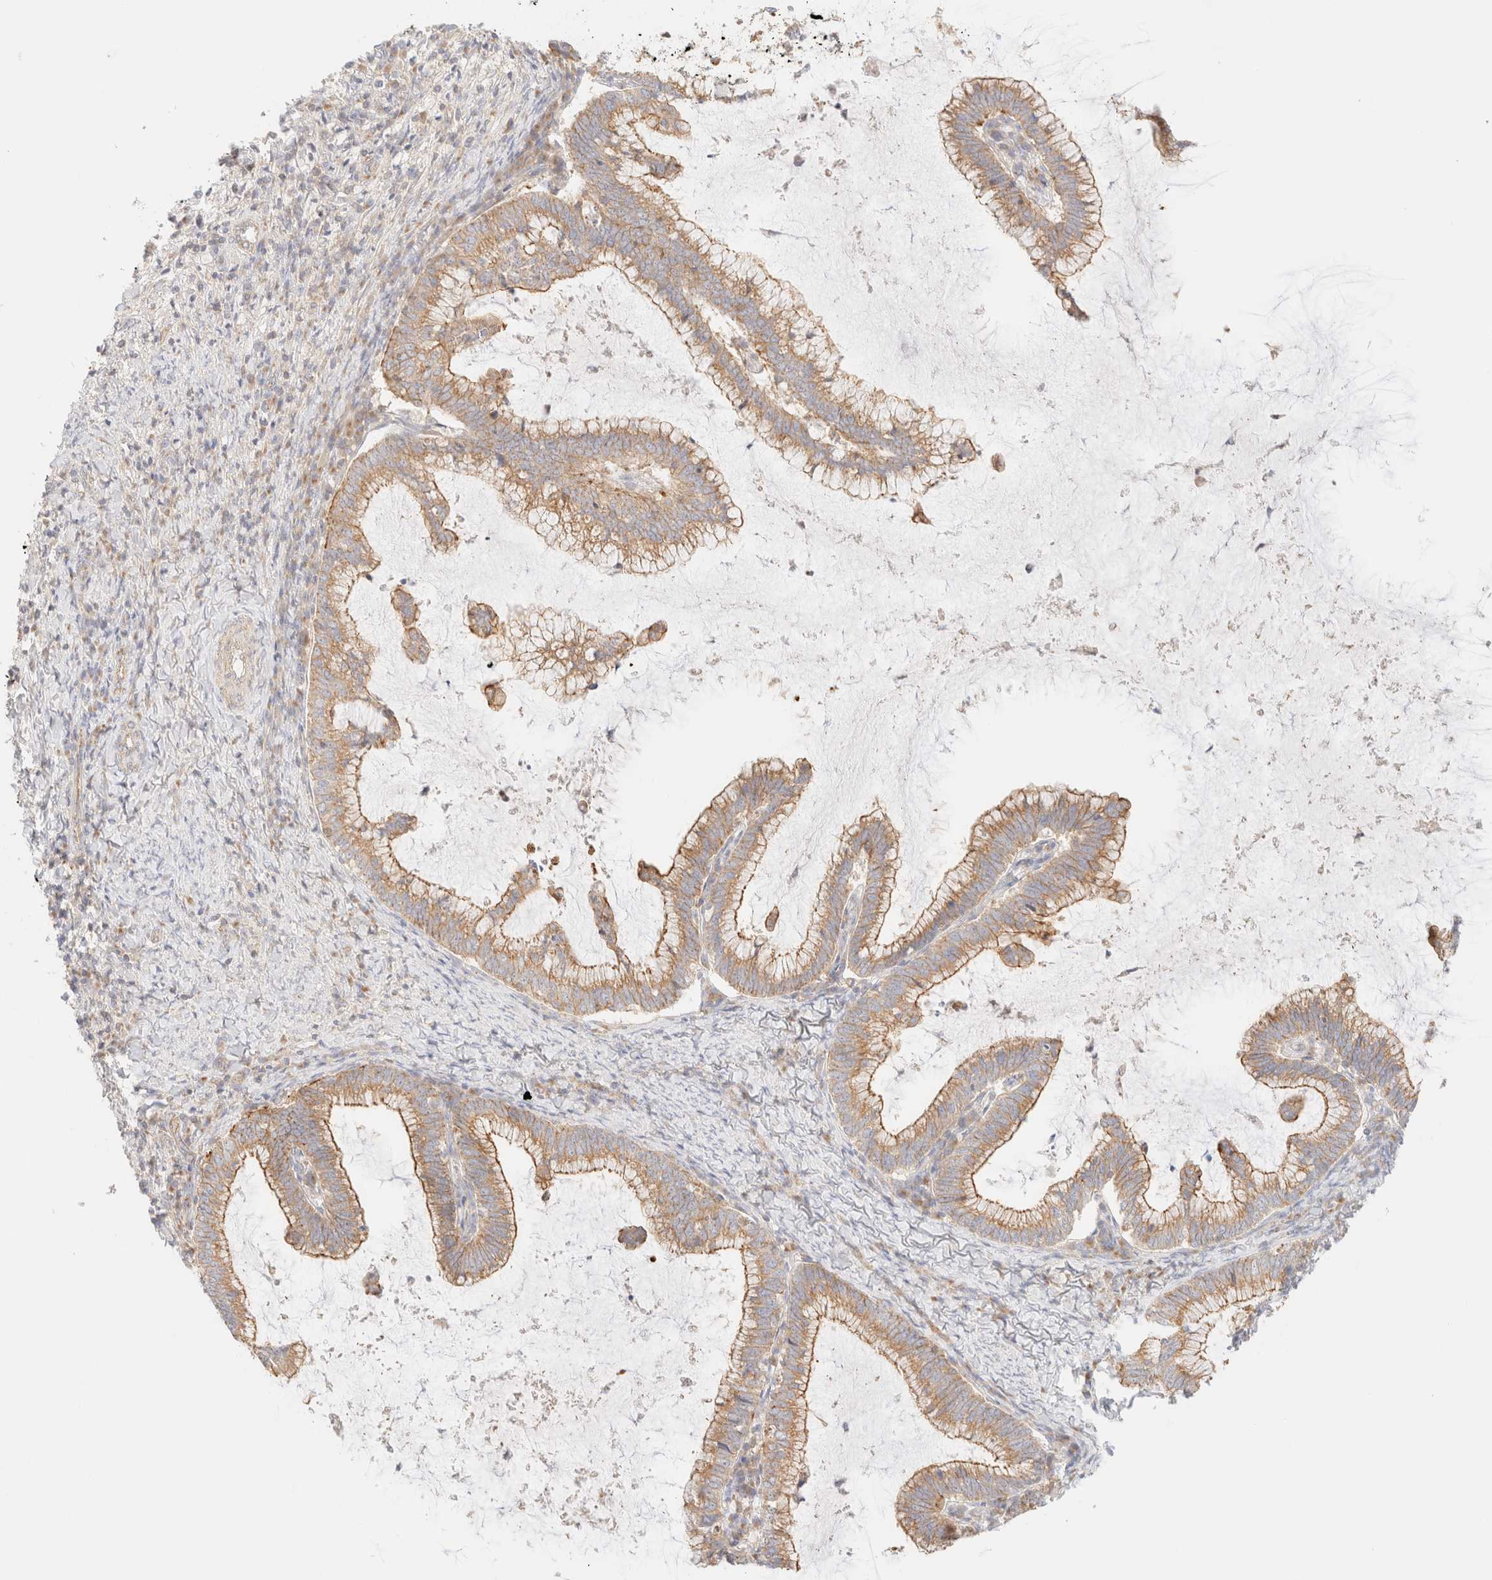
{"staining": {"intensity": "moderate", "quantity": ">75%", "location": "cytoplasmic/membranous"}, "tissue": "cervical cancer", "cell_type": "Tumor cells", "image_type": "cancer", "snomed": [{"axis": "morphology", "description": "Adenocarcinoma, NOS"}, {"axis": "topography", "description": "Cervix"}], "caption": "Cervical cancer was stained to show a protein in brown. There is medium levels of moderate cytoplasmic/membranous expression in approximately >75% of tumor cells.", "gene": "MYO10", "patient": {"sex": "female", "age": 36}}